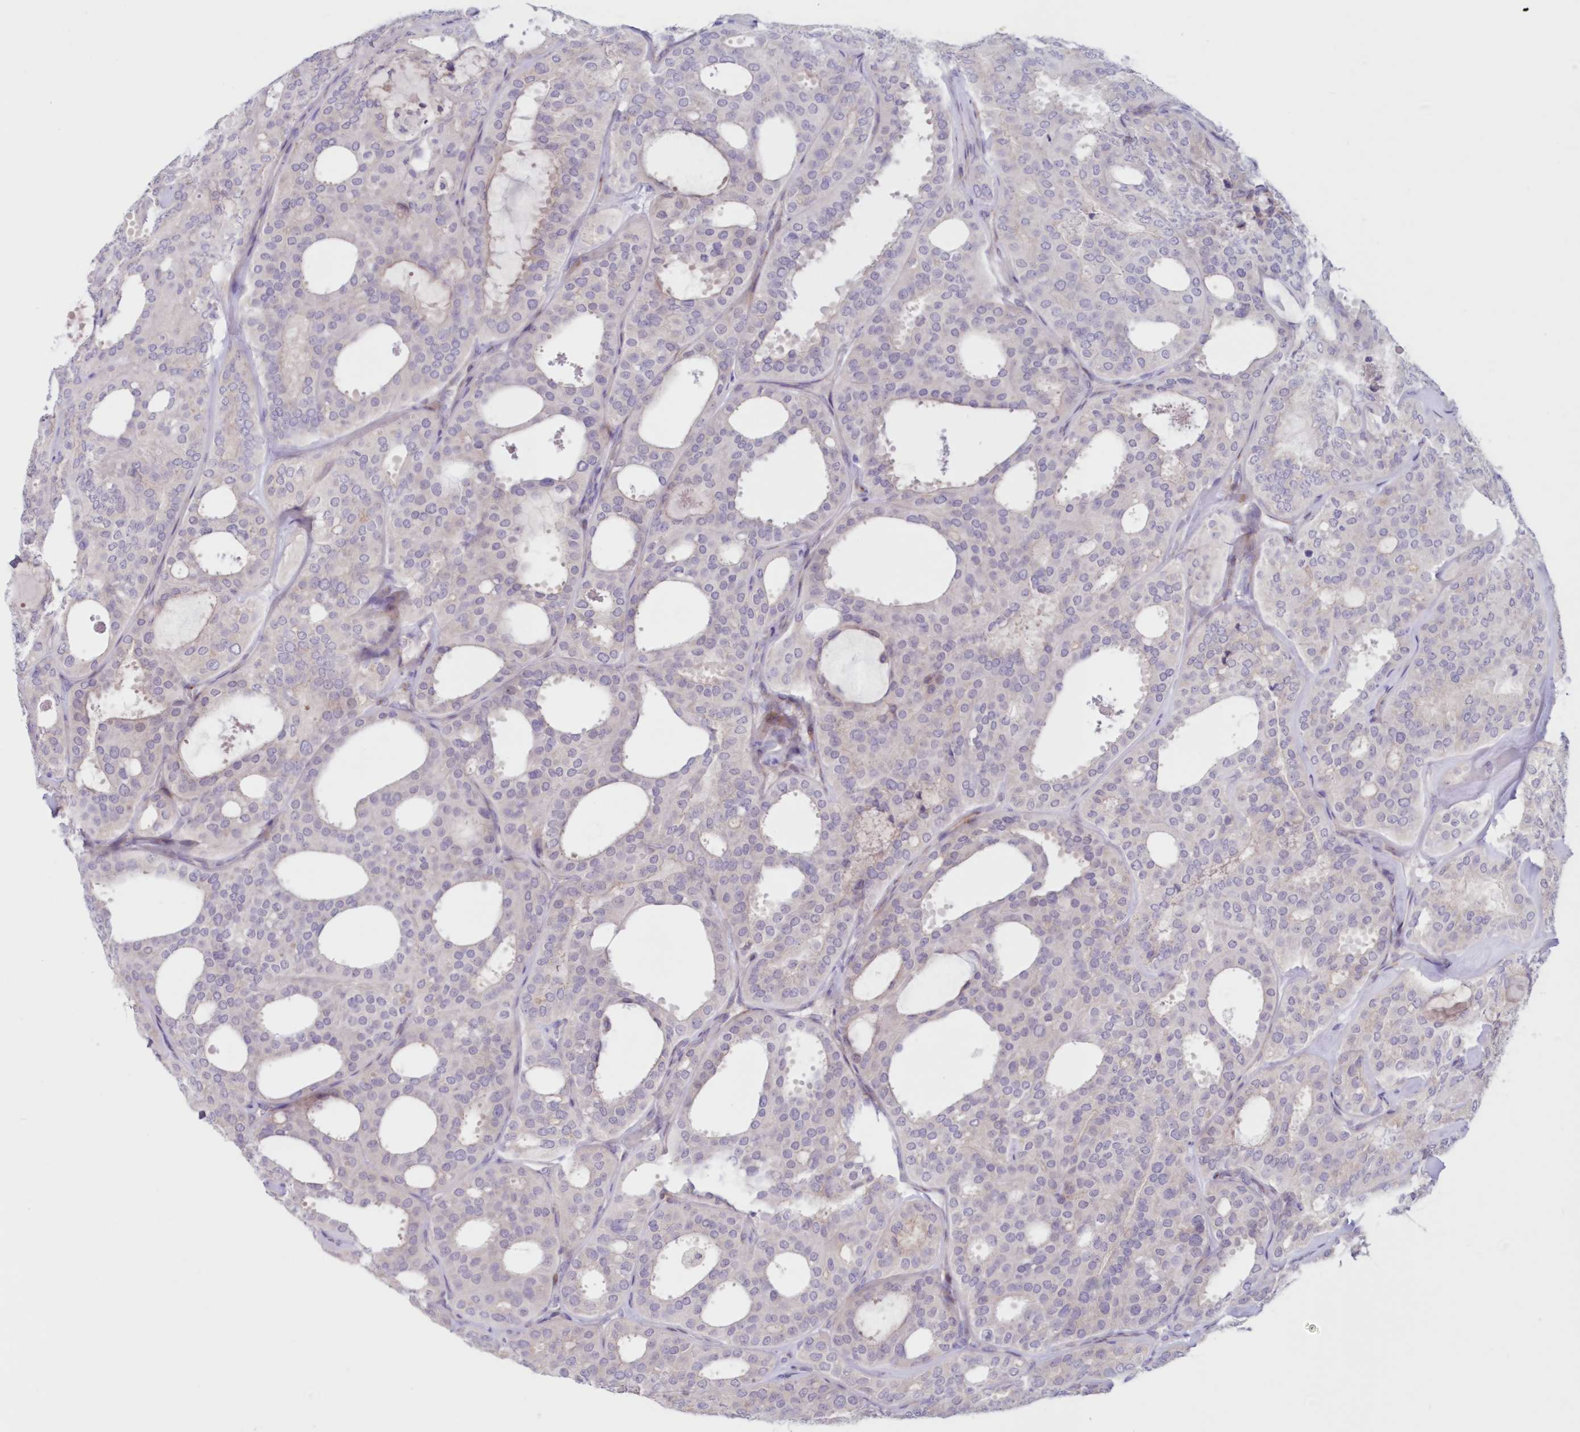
{"staining": {"intensity": "negative", "quantity": "none", "location": "none"}, "tissue": "thyroid cancer", "cell_type": "Tumor cells", "image_type": "cancer", "snomed": [{"axis": "morphology", "description": "Follicular adenoma carcinoma, NOS"}, {"axis": "topography", "description": "Thyroid gland"}], "caption": "Immunohistochemical staining of thyroid cancer (follicular adenoma carcinoma) reveals no significant staining in tumor cells. Nuclei are stained in blue.", "gene": "SNED1", "patient": {"sex": "male", "age": 75}}